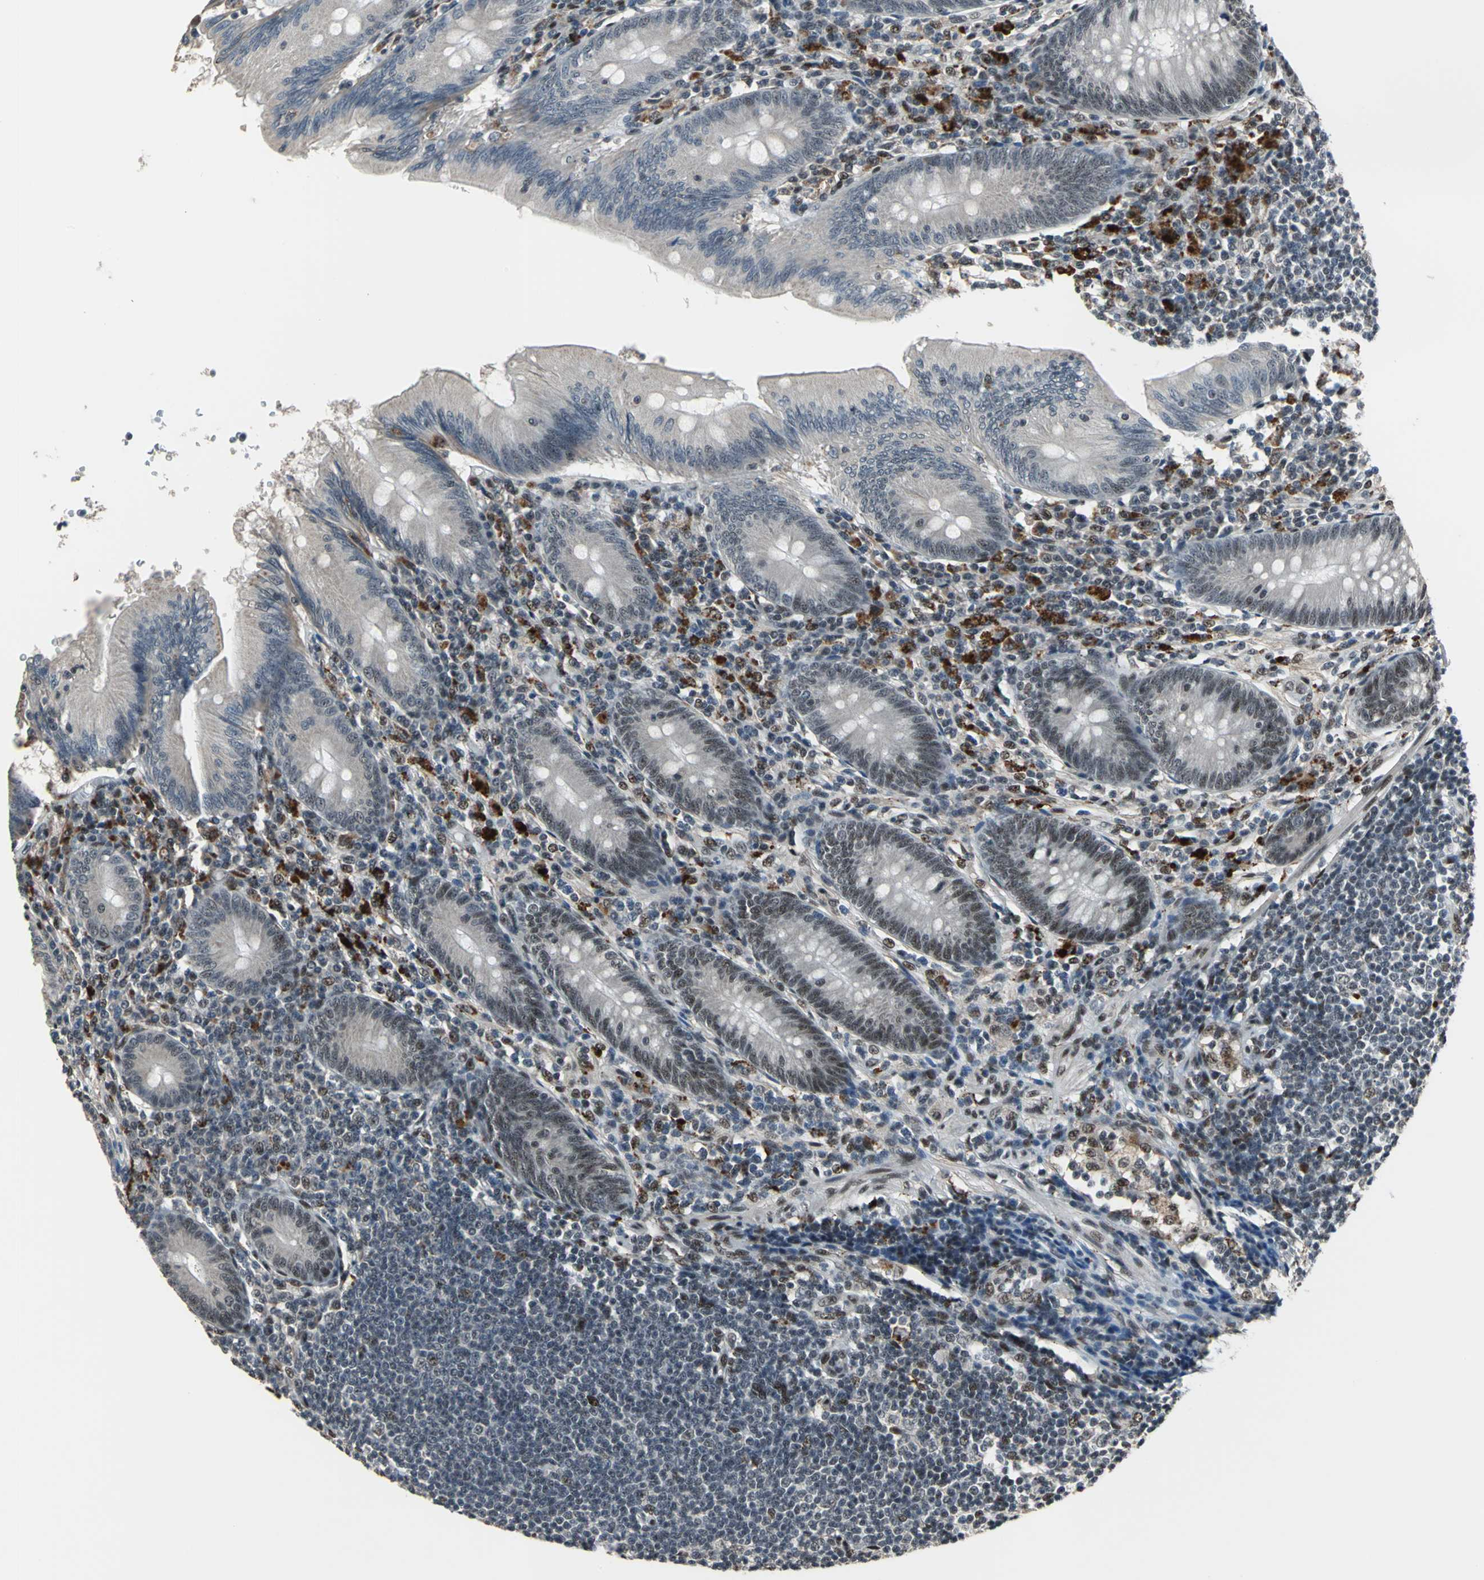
{"staining": {"intensity": "moderate", "quantity": ">75%", "location": "nuclear"}, "tissue": "appendix", "cell_type": "Glandular cells", "image_type": "normal", "snomed": [{"axis": "morphology", "description": "Normal tissue, NOS"}, {"axis": "morphology", "description": "Inflammation, NOS"}, {"axis": "topography", "description": "Appendix"}], "caption": "Immunohistochemical staining of normal appendix reveals >75% levels of moderate nuclear protein positivity in about >75% of glandular cells.", "gene": "ELF2", "patient": {"sex": "male", "age": 46}}